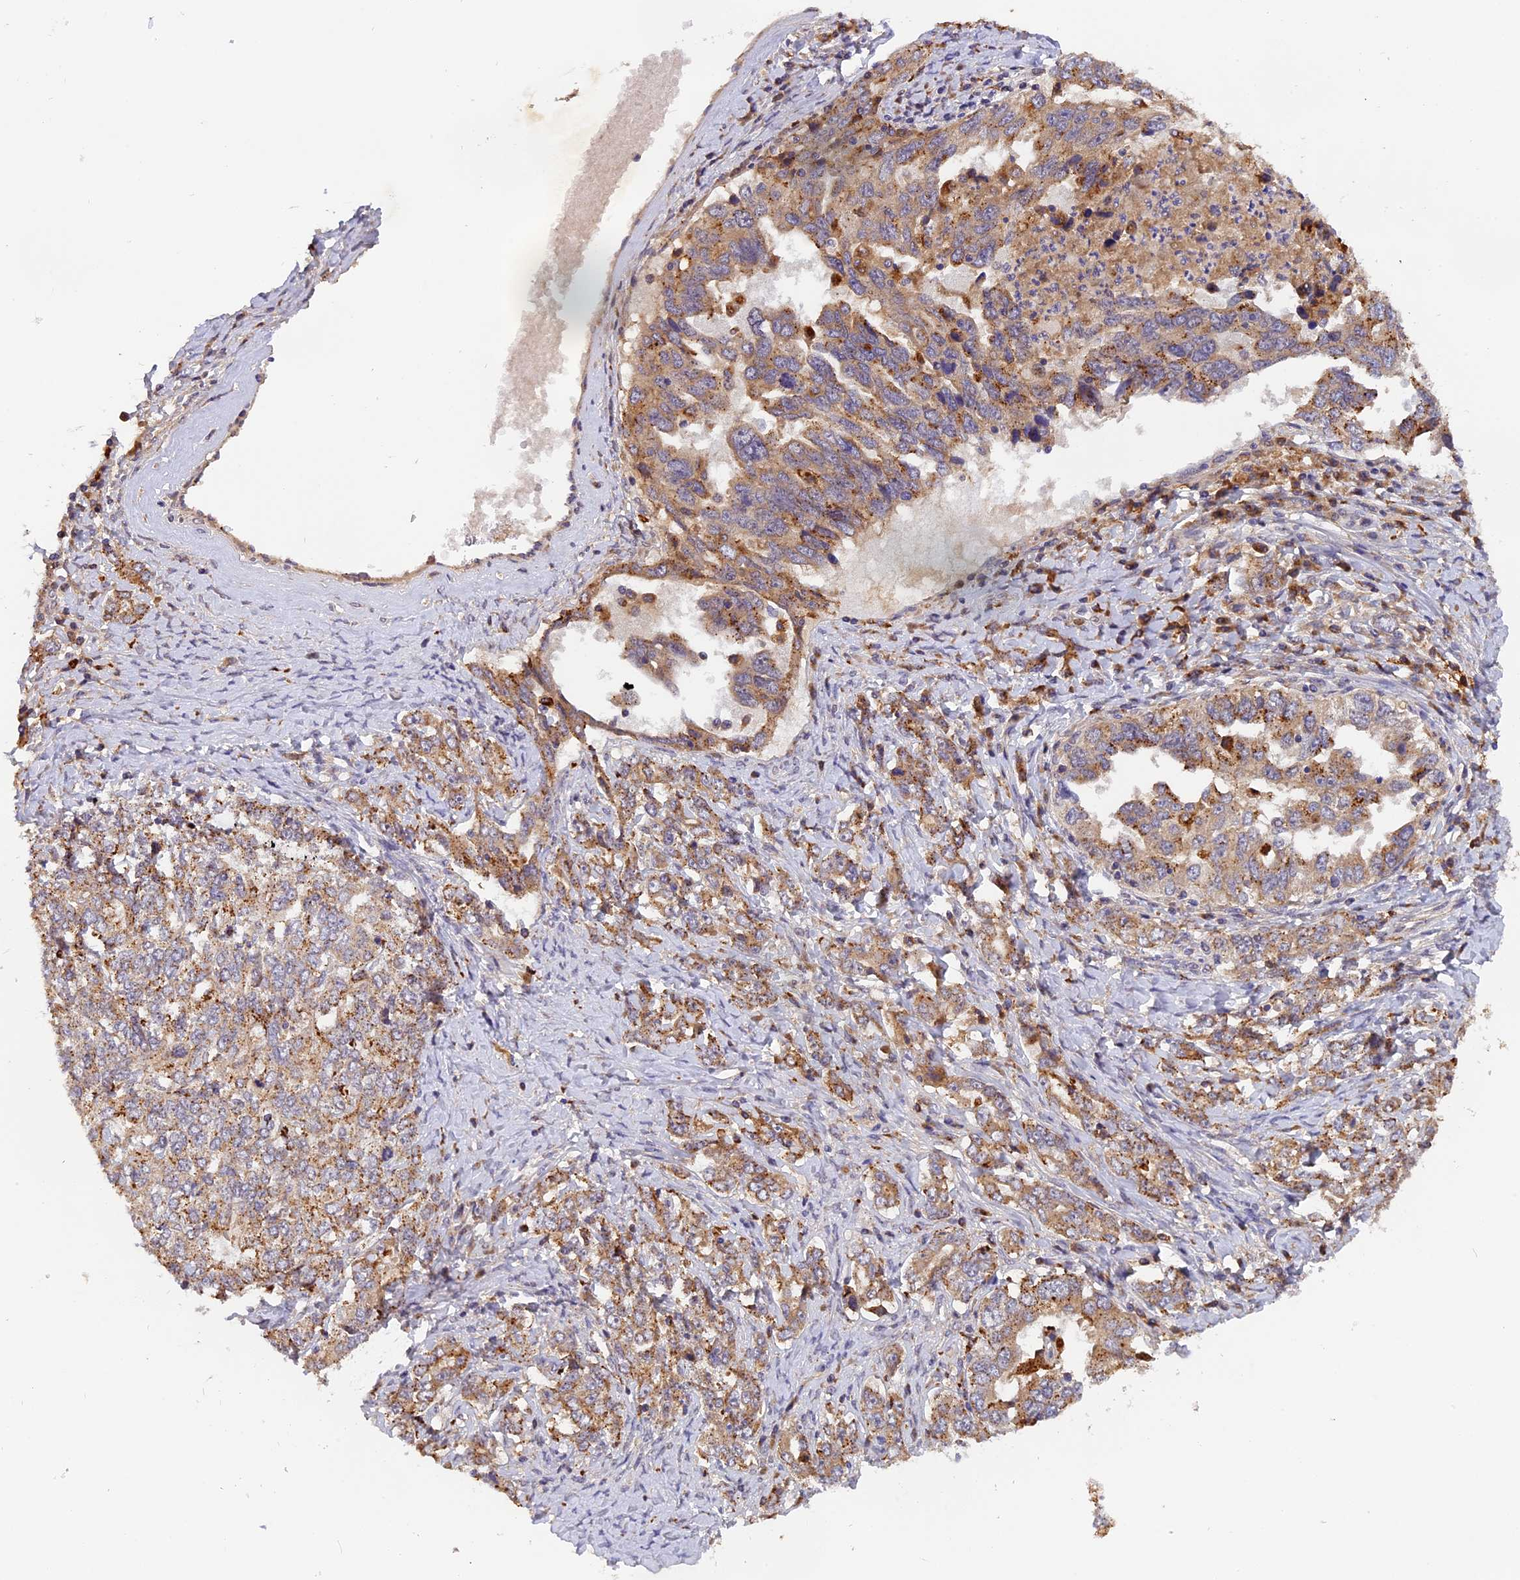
{"staining": {"intensity": "moderate", "quantity": ">75%", "location": "cytoplasmic/membranous"}, "tissue": "ovarian cancer", "cell_type": "Tumor cells", "image_type": "cancer", "snomed": [{"axis": "morphology", "description": "Carcinoma, endometroid"}, {"axis": "topography", "description": "Ovary"}], "caption": "Tumor cells reveal medium levels of moderate cytoplasmic/membranous expression in about >75% of cells in ovarian endometroid carcinoma.", "gene": "COPE", "patient": {"sex": "female", "age": 62}}